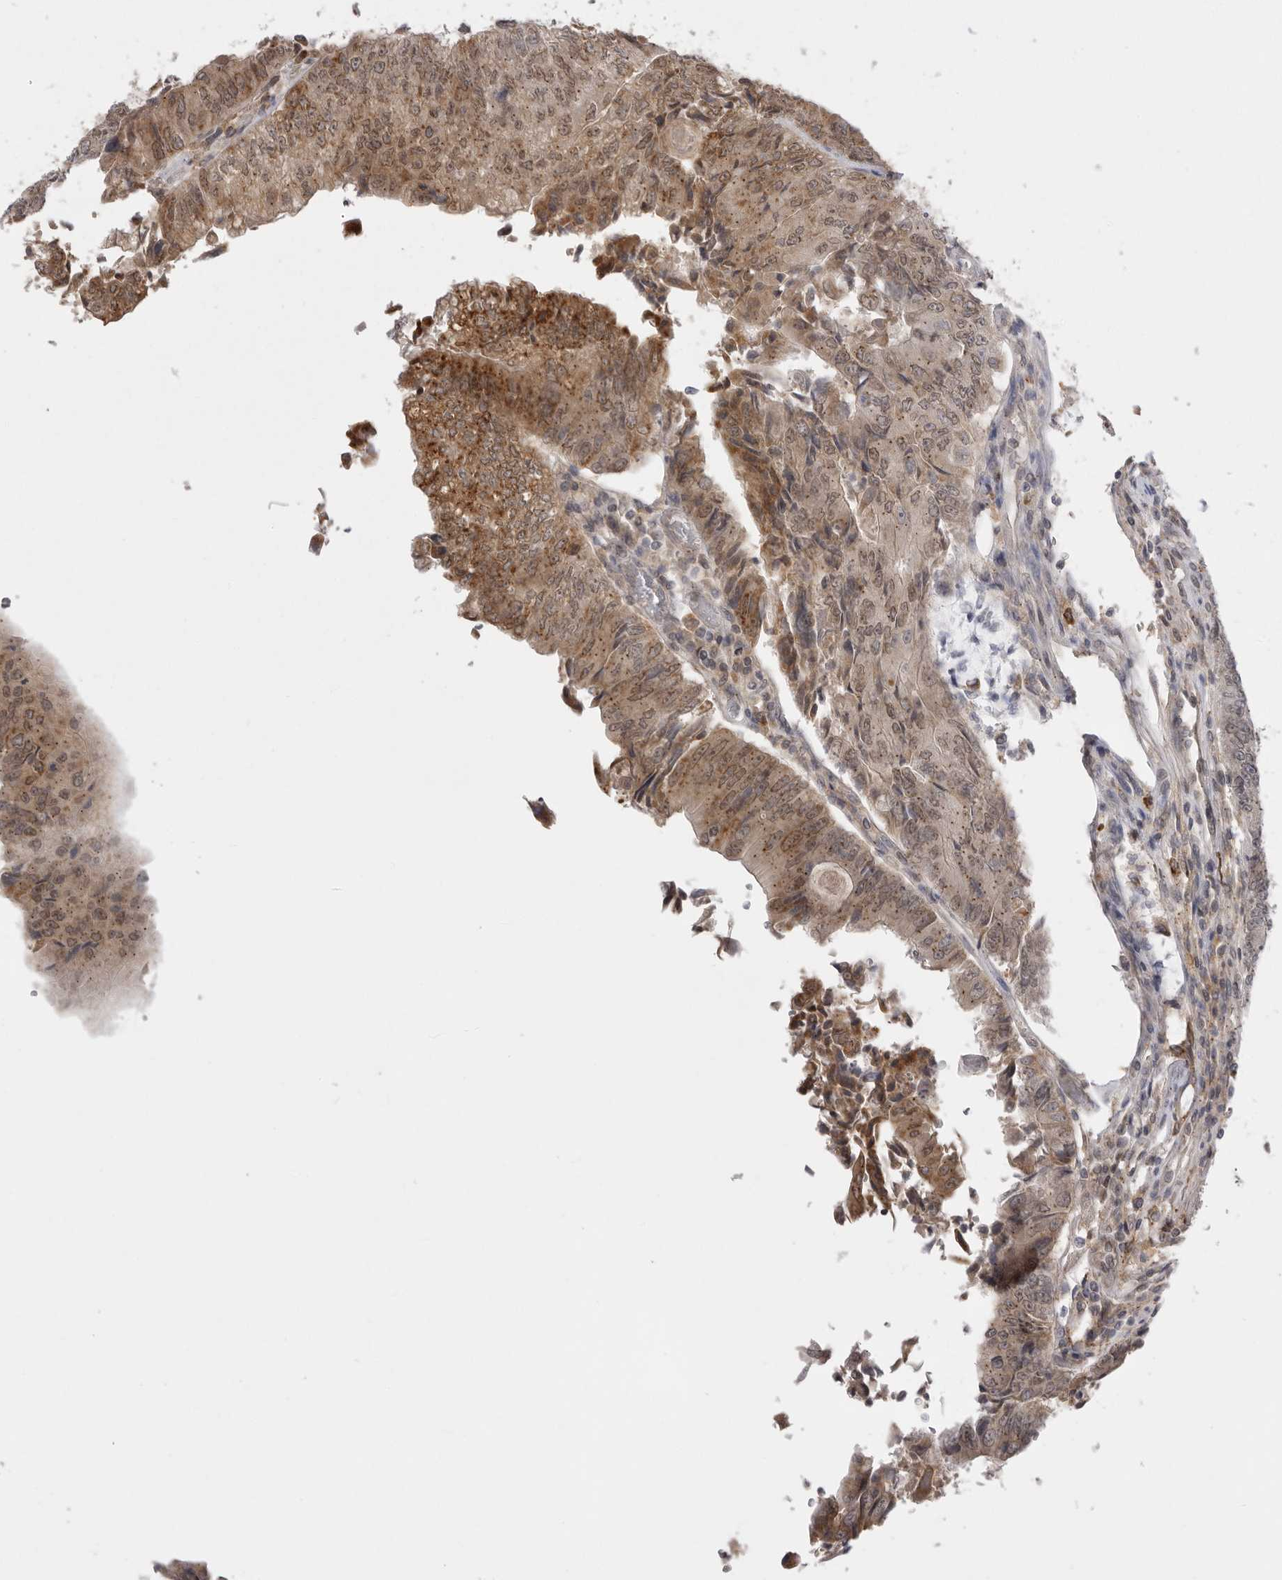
{"staining": {"intensity": "moderate", "quantity": ">75%", "location": "cytoplasmic/membranous,nuclear"}, "tissue": "colorectal cancer", "cell_type": "Tumor cells", "image_type": "cancer", "snomed": [{"axis": "morphology", "description": "Adenocarcinoma, NOS"}, {"axis": "topography", "description": "Colon"}], "caption": "Immunohistochemistry (IHC) image of colorectal adenocarcinoma stained for a protein (brown), which displays medium levels of moderate cytoplasmic/membranous and nuclear expression in about >75% of tumor cells.", "gene": "TLR3", "patient": {"sex": "female", "age": 67}}